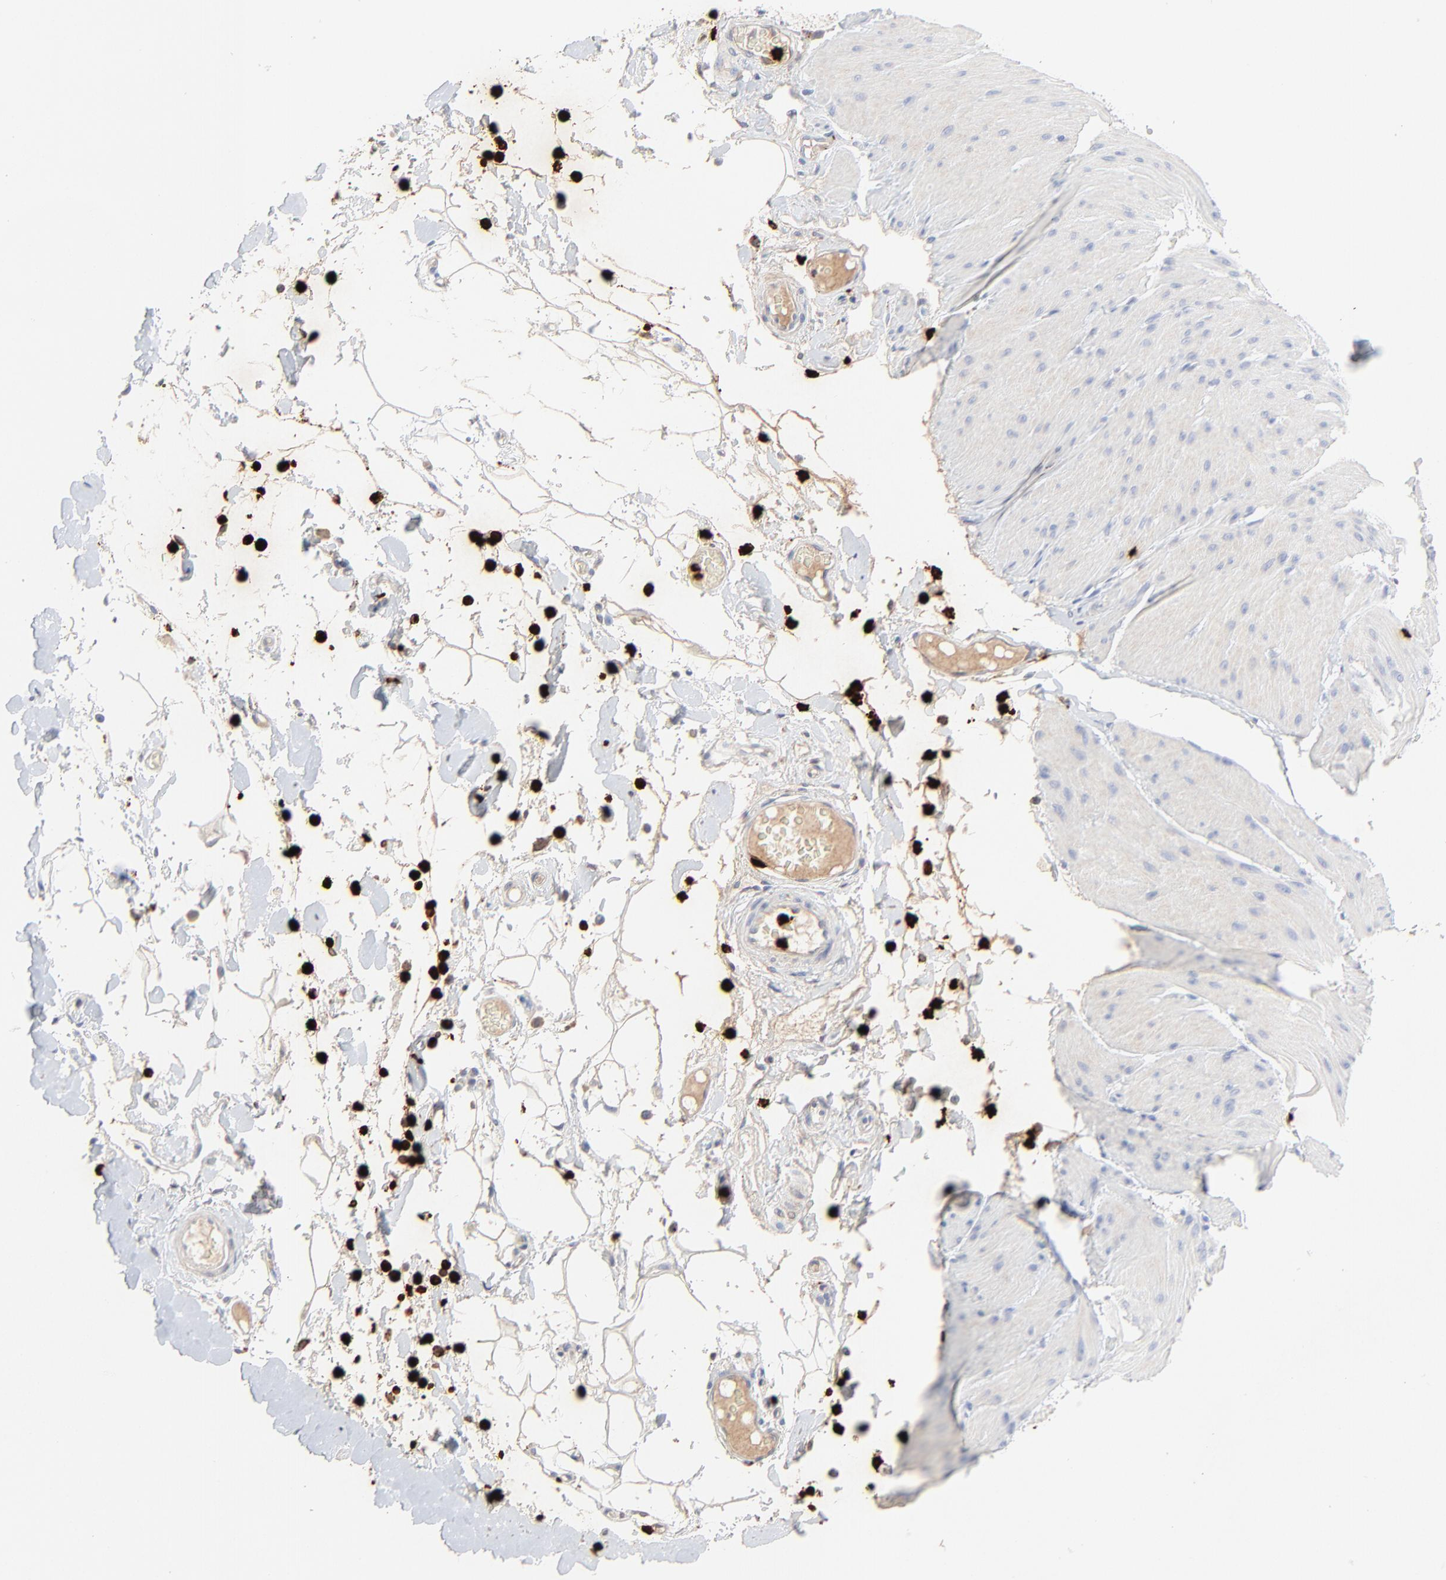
{"staining": {"intensity": "negative", "quantity": "none", "location": "none"}, "tissue": "smooth muscle", "cell_type": "Smooth muscle cells", "image_type": "normal", "snomed": [{"axis": "morphology", "description": "Normal tissue, NOS"}, {"axis": "topography", "description": "Smooth muscle"}, {"axis": "topography", "description": "Colon"}], "caption": "An immunohistochemistry (IHC) micrograph of normal smooth muscle is shown. There is no staining in smooth muscle cells of smooth muscle.", "gene": "LCN2", "patient": {"sex": "male", "age": 67}}